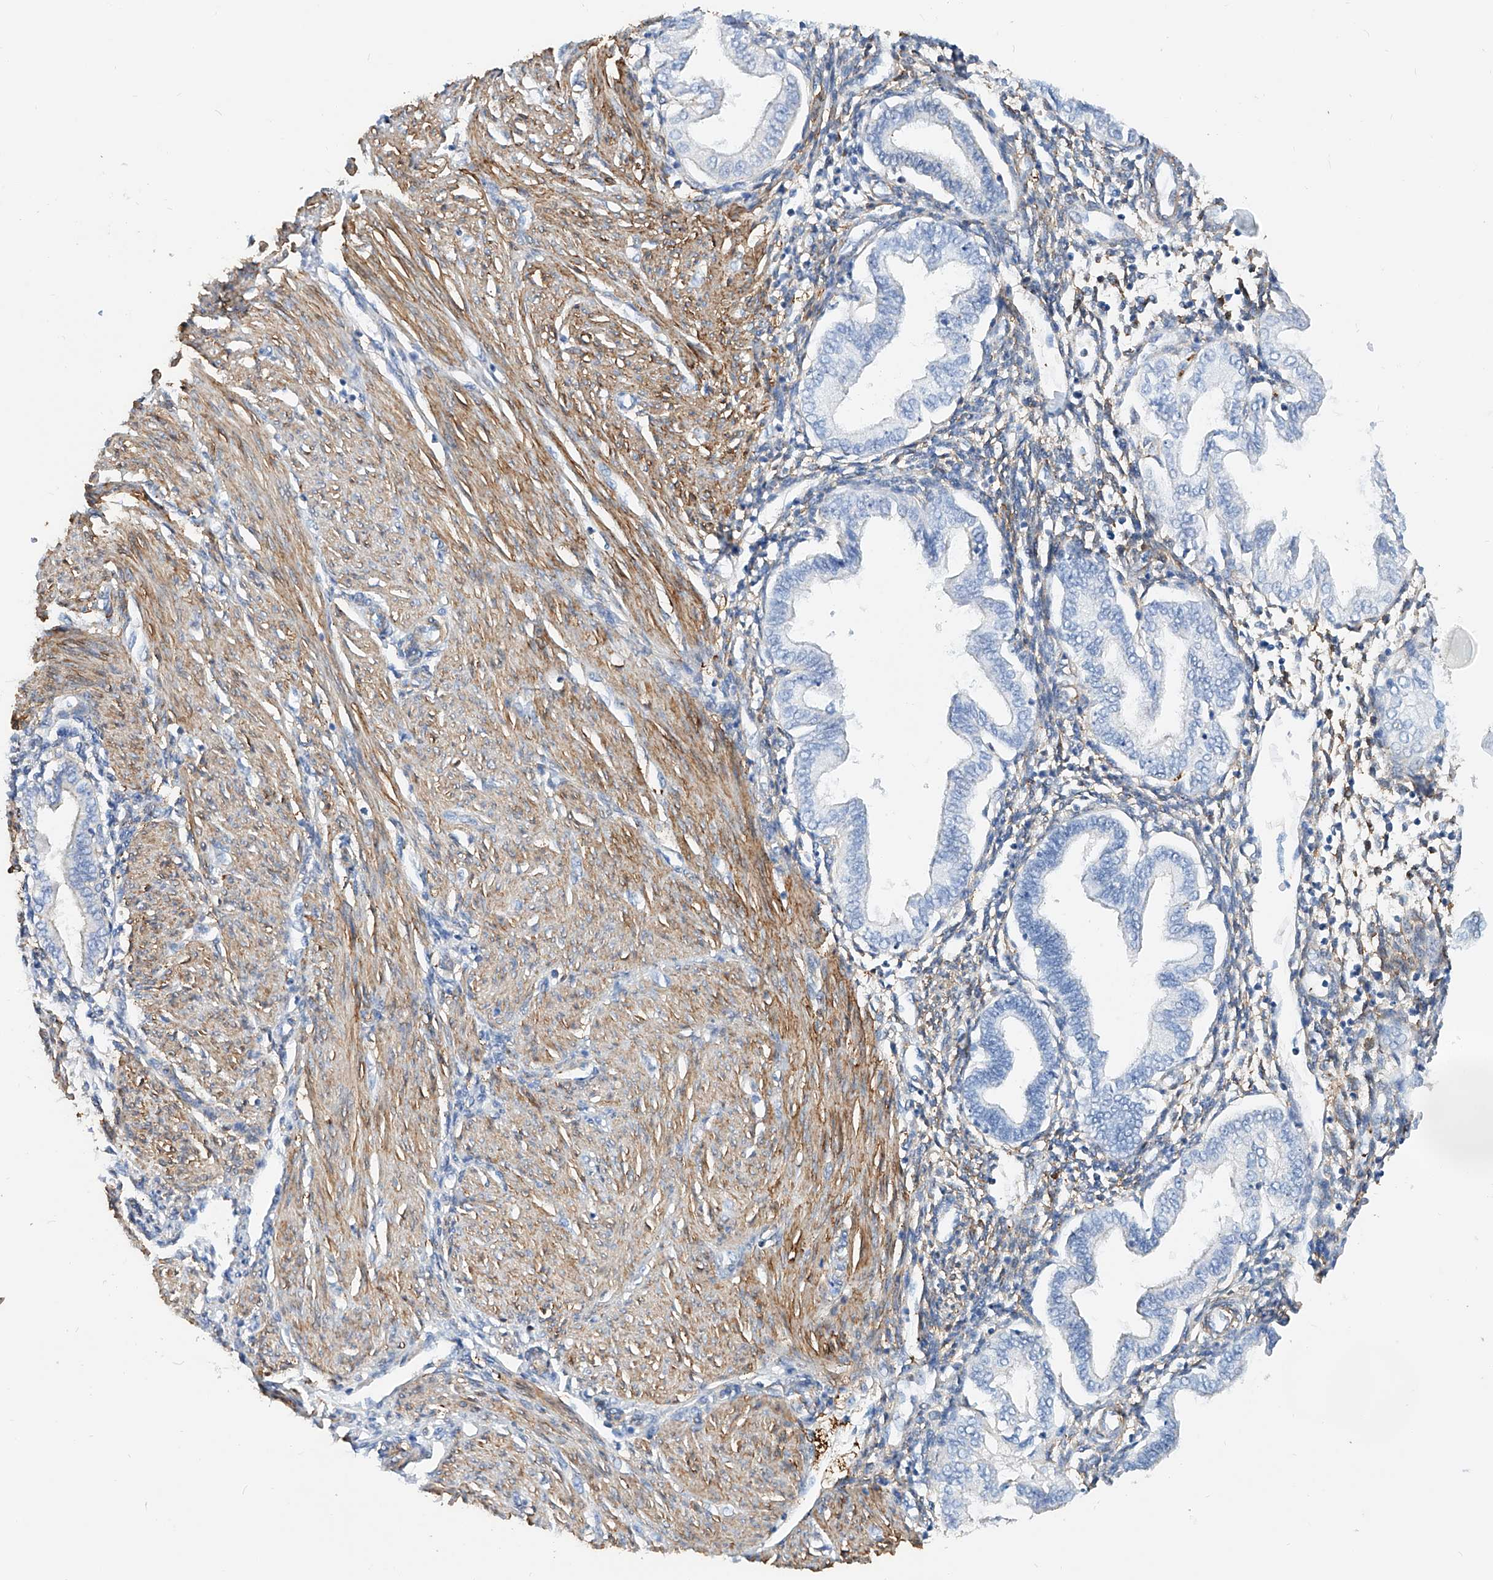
{"staining": {"intensity": "negative", "quantity": "none", "location": "none"}, "tissue": "endometrium", "cell_type": "Cells in endometrial stroma", "image_type": "normal", "snomed": [{"axis": "morphology", "description": "Normal tissue, NOS"}, {"axis": "topography", "description": "Endometrium"}], "caption": "Cells in endometrial stroma are negative for protein expression in unremarkable human endometrium. The staining was performed using DAB to visualize the protein expression in brown, while the nuclei were stained in blue with hematoxylin (Magnification: 20x).", "gene": "TAS2R60", "patient": {"sex": "female", "age": 53}}